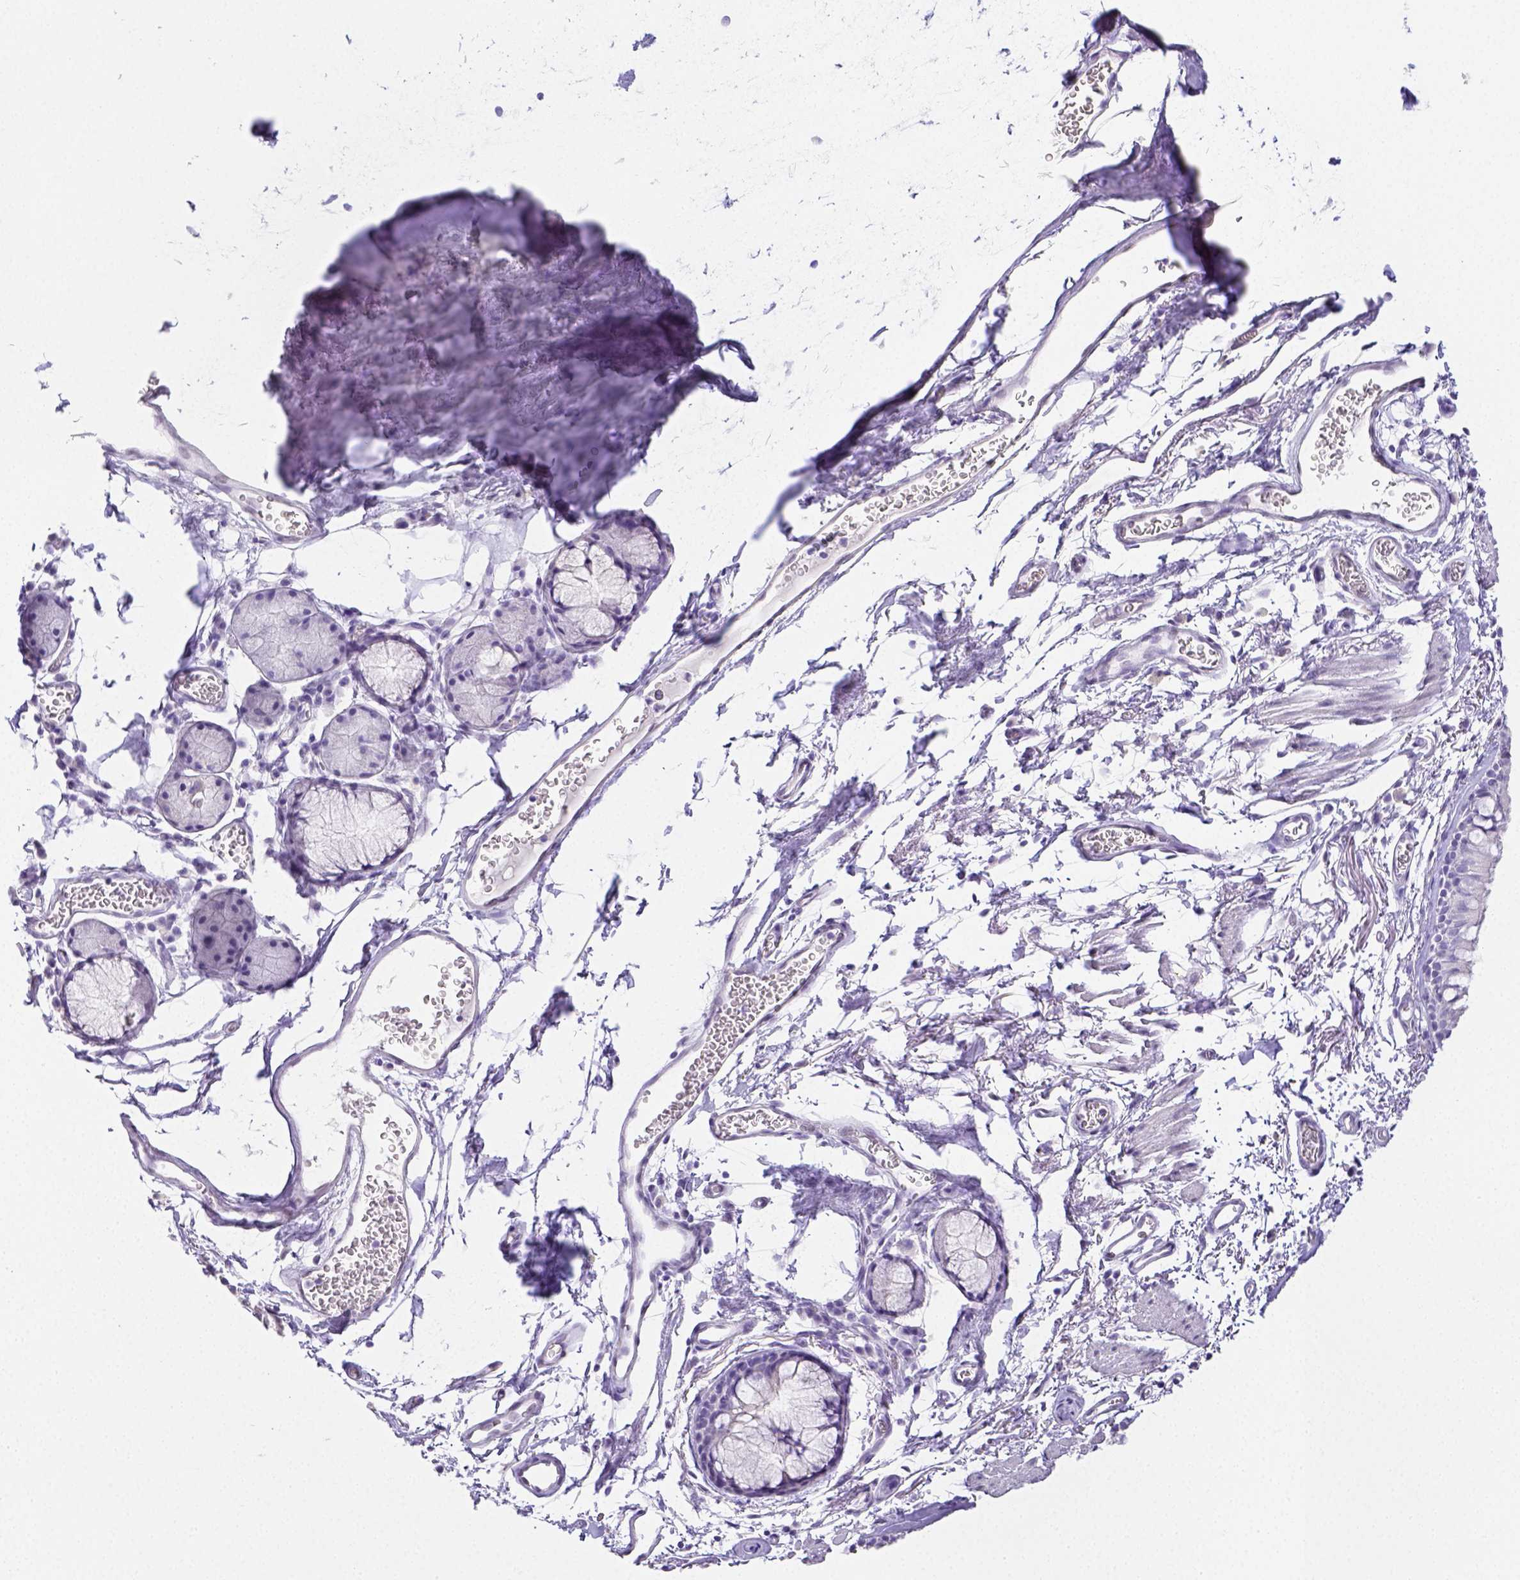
{"staining": {"intensity": "negative", "quantity": "none", "location": "none"}, "tissue": "bronchus", "cell_type": "Respiratory epithelial cells", "image_type": "normal", "snomed": [{"axis": "morphology", "description": "Normal tissue, NOS"}, {"axis": "topography", "description": "Cartilage tissue"}, {"axis": "topography", "description": "Bronchus"}], "caption": "This is an immunohistochemistry (IHC) histopathology image of benign human bronchus. There is no staining in respiratory epithelial cells.", "gene": "ARHGAP36", "patient": {"sex": "female", "age": 79}}